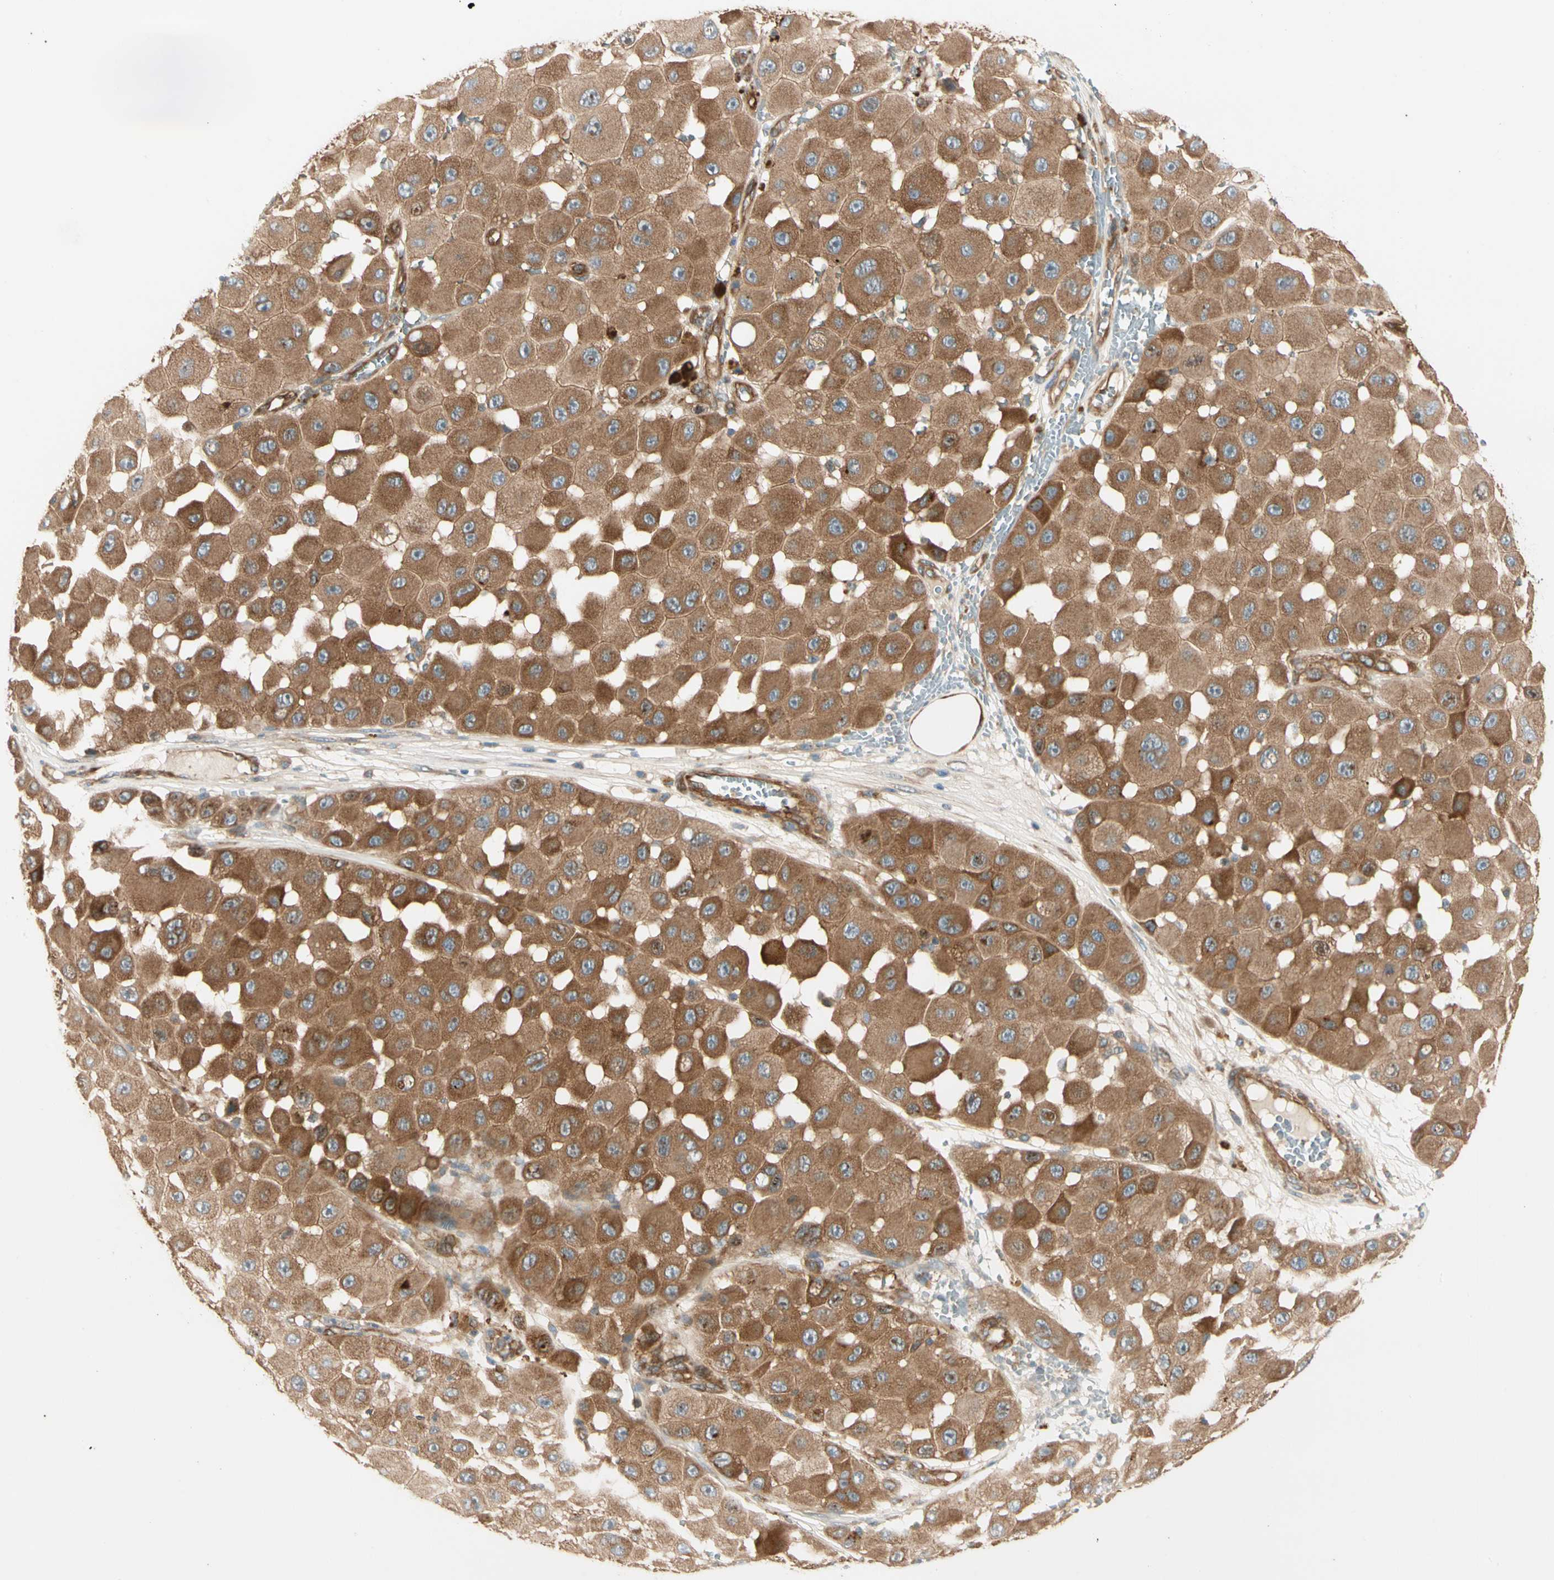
{"staining": {"intensity": "moderate", "quantity": ">75%", "location": "cytoplasmic/membranous"}, "tissue": "melanoma", "cell_type": "Tumor cells", "image_type": "cancer", "snomed": [{"axis": "morphology", "description": "Malignant melanoma, NOS"}, {"axis": "topography", "description": "Skin"}], "caption": "Tumor cells demonstrate medium levels of moderate cytoplasmic/membranous positivity in approximately >75% of cells in human malignant melanoma. Immunohistochemistry stains the protein of interest in brown and the nuclei are stained blue.", "gene": "ROCK2", "patient": {"sex": "female", "age": 81}}